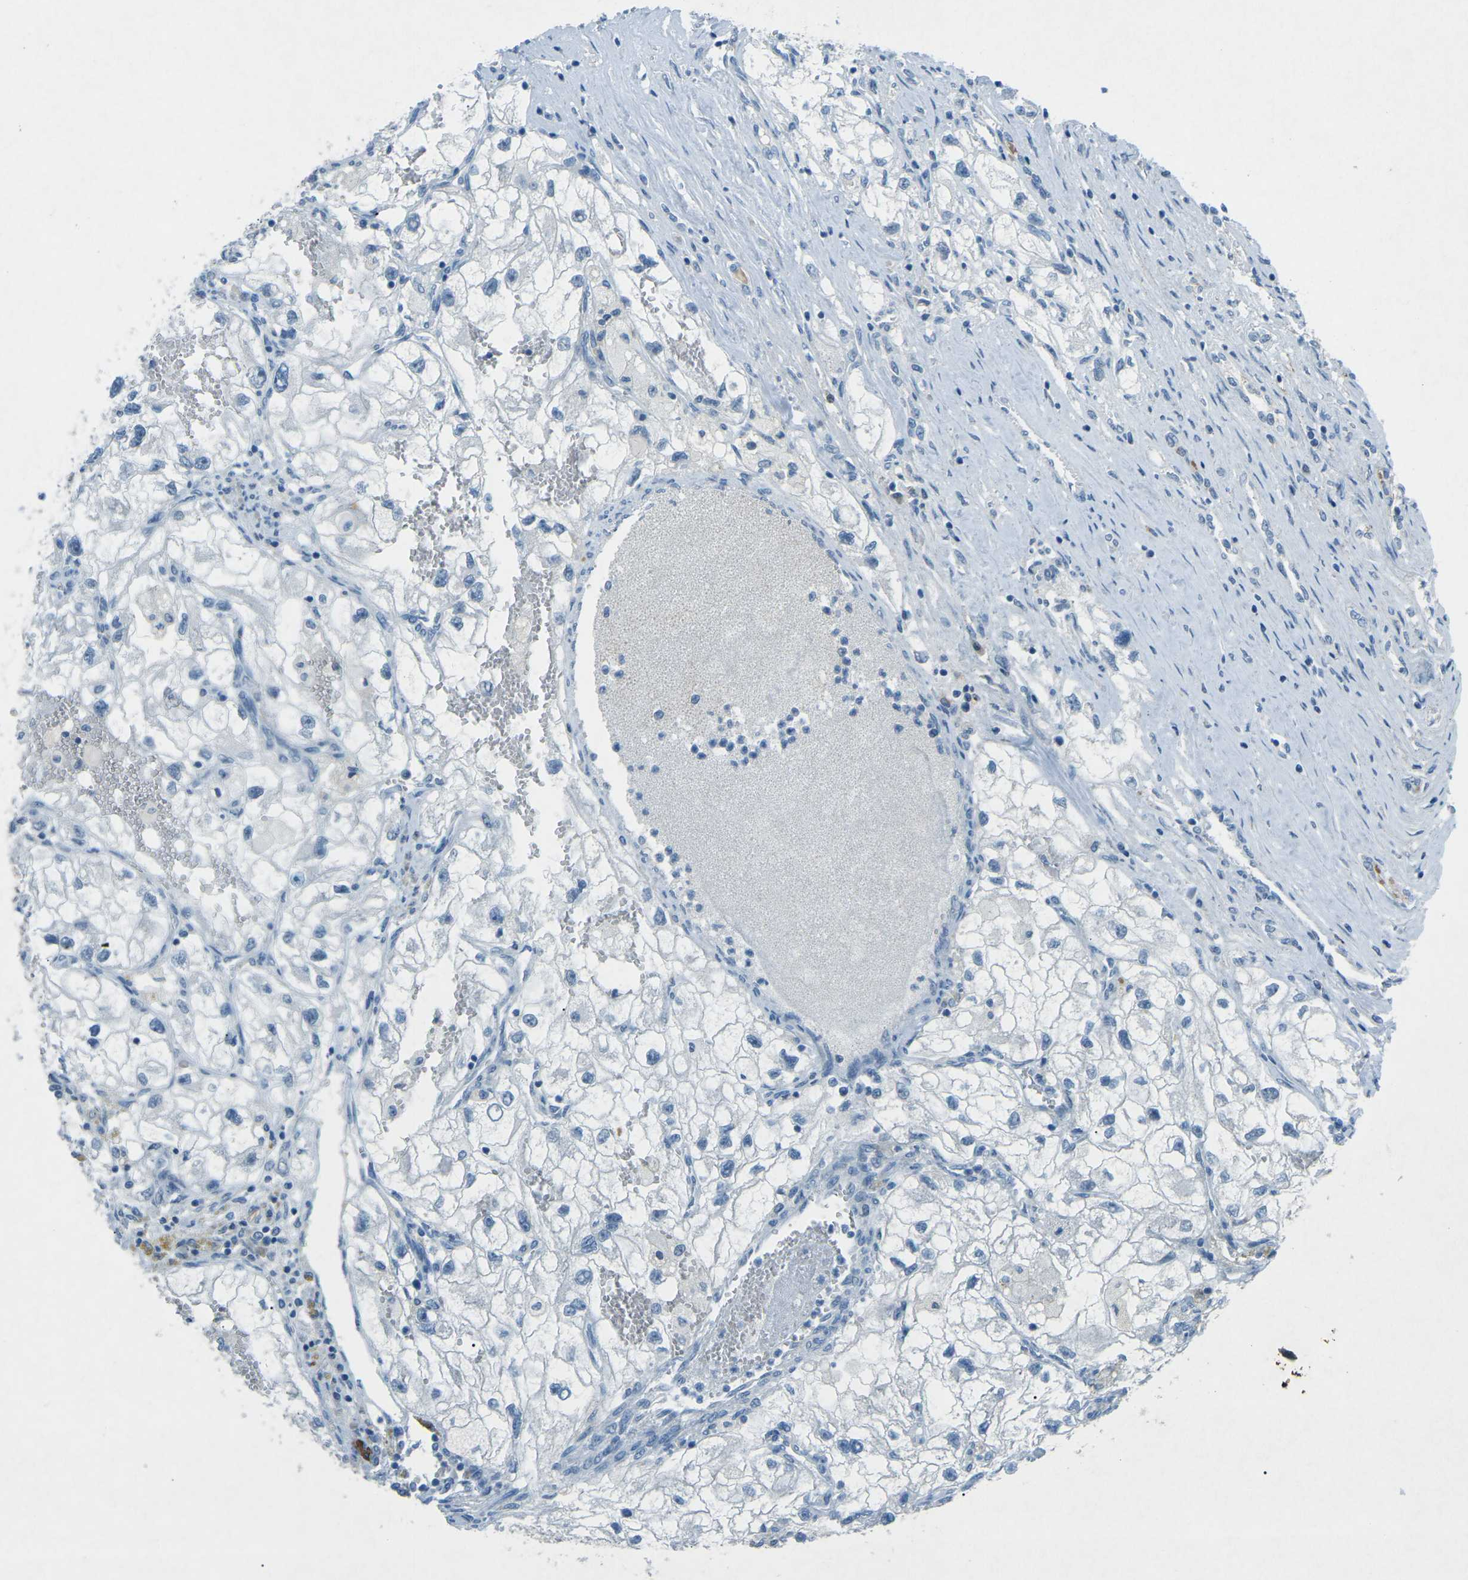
{"staining": {"intensity": "negative", "quantity": "none", "location": "none"}, "tissue": "renal cancer", "cell_type": "Tumor cells", "image_type": "cancer", "snomed": [{"axis": "morphology", "description": "Adenocarcinoma, NOS"}, {"axis": "topography", "description": "Kidney"}], "caption": "Human renal cancer (adenocarcinoma) stained for a protein using immunohistochemistry shows no staining in tumor cells.", "gene": "PRKCA", "patient": {"sex": "female", "age": 70}}